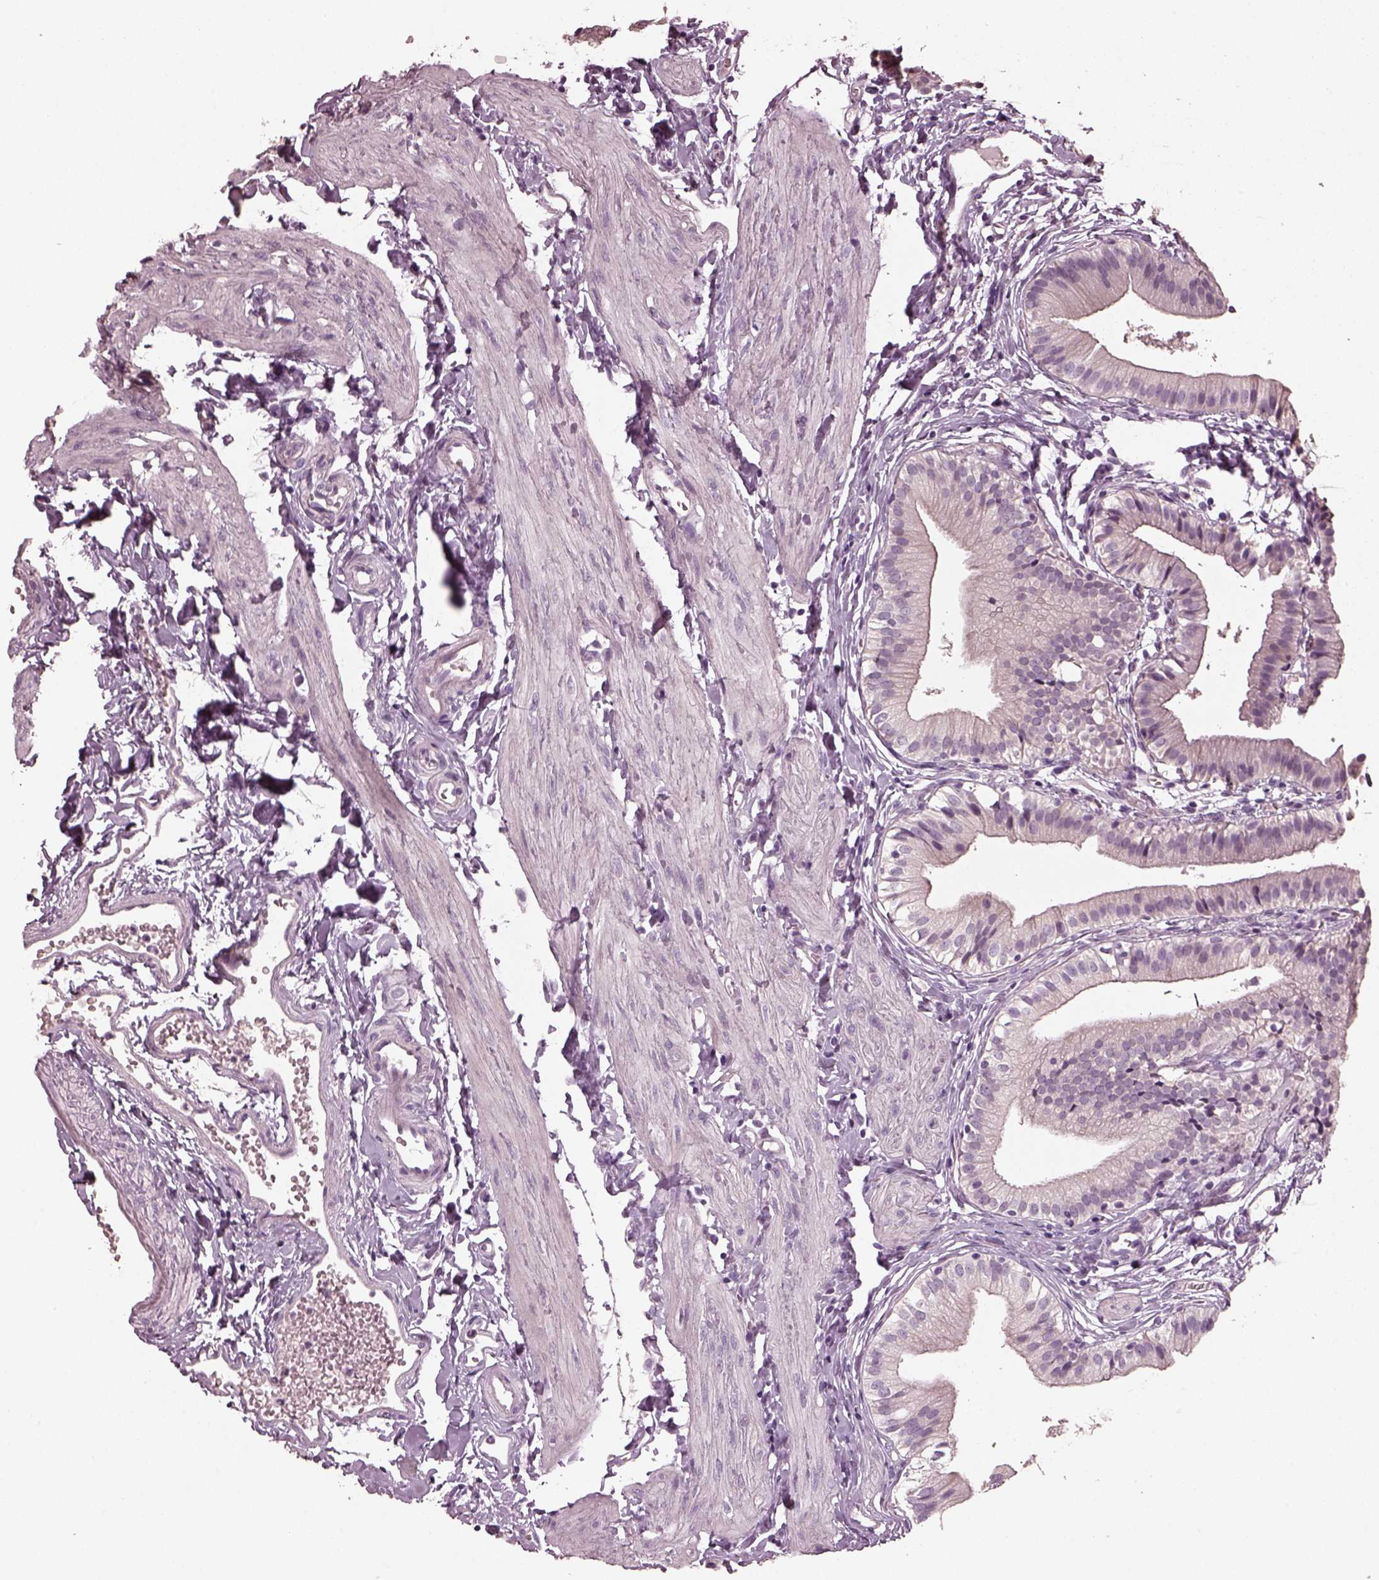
{"staining": {"intensity": "negative", "quantity": "none", "location": "none"}, "tissue": "gallbladder", "cell_type": "Glandular cells", "image_type": "normal", "snomed": [{"axis": "morphology", "description": "Normal tissue, NOS"}, {"axis": "topography", "description": "Gallbladder"}], "caption": "Image shows no significant protein expression in glandular cells of normal gallbladder.", "gene": "RCVRN", "patient": {"sex": "female", "age": 47}}